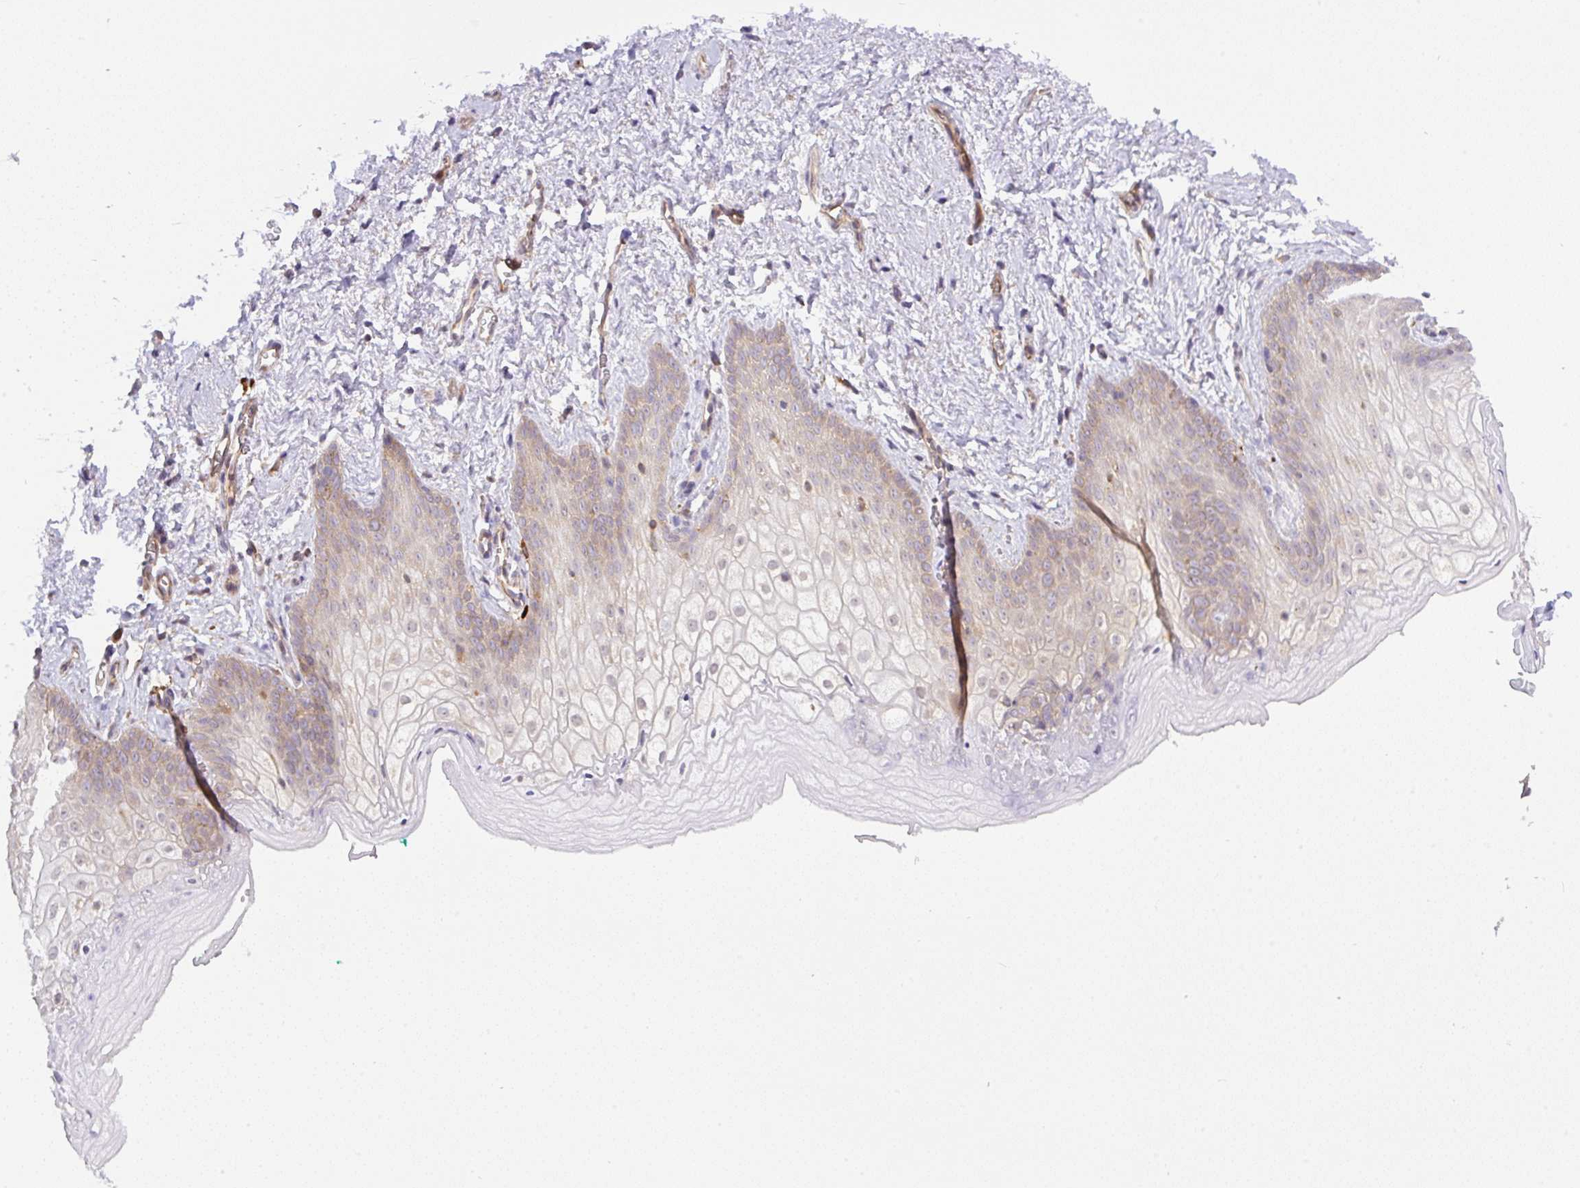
{"staining": {"intensity": "weak", "quantity": "25%-75%", "location": "cytoplasmic/membranous"}, "tissue": "vagina", "cell_type": "Squamous epithelial cells", "image_type": "normal", "snomed": [{"axis": "morphology", "description": "Normal tissue, NOS"}, {"axis": "topography", "description": "Vulva"}, {"axis": "topography", "description": "Vagina"}, {"axis": "topography", "description": "Peripheral nerve tissue"}], "caption": "Immunohistochemical staining of benign human vagina shows 25%-75% levels of weak cytoplasmic/membranous protein staining in about 25%-75% of squamous epithelial cells.", "gene": "CAMK2A", "patient": {"sex": "female", "age": 66}}